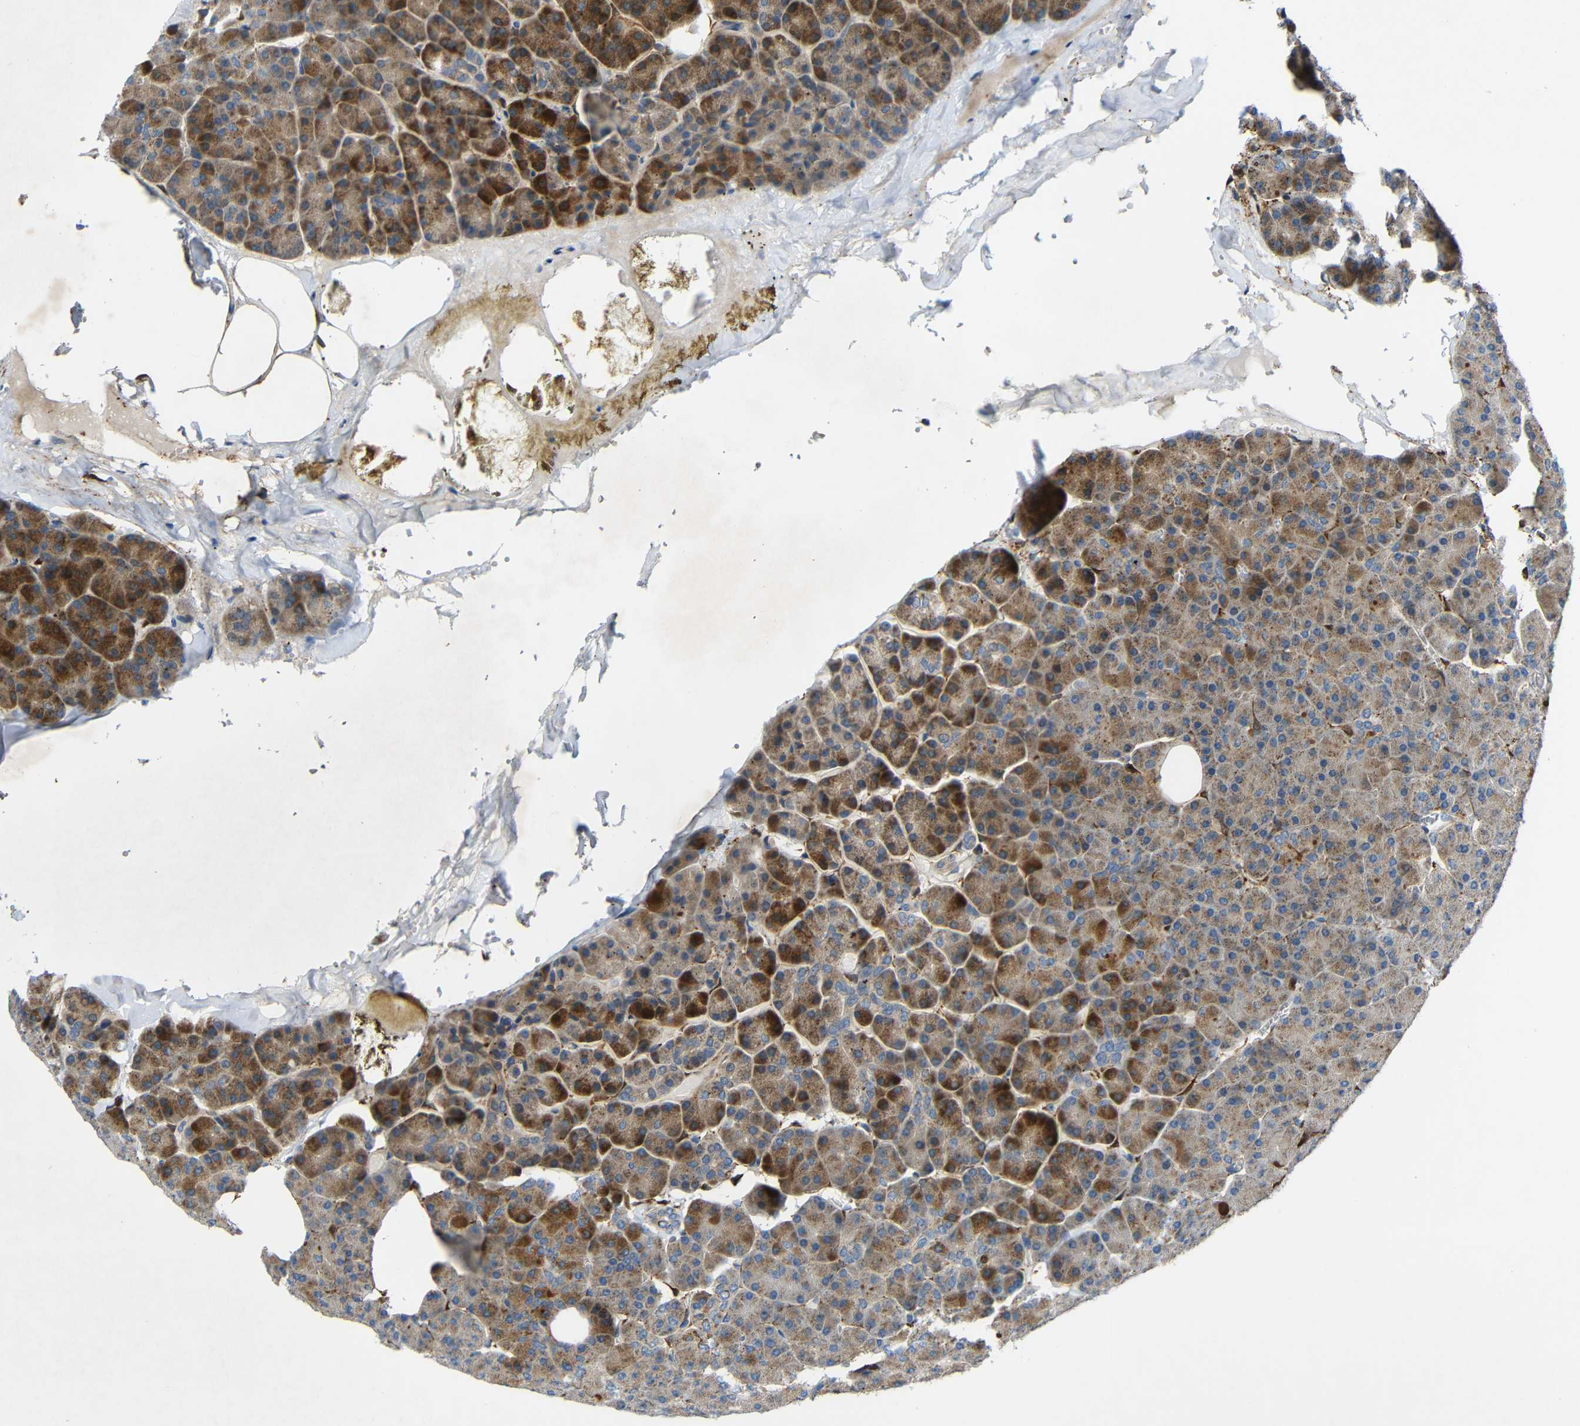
{"staining": {"intensity": "moderate", "quantity": "<25%", "location": "cytoplasmic/membranous"}, "tissue": "pancreas", "cell_type": "Exocrine glandular cells", "image_type": "normal", "snomed": [{"axis": "morphology", "description": "Normal tissue, NOS"}, {"axis": "topography", "description": "Pancreas"}], "caption": "Immunohistochemistry (DAB (3,3'-diaminobenzidine)) staining of normal pancreas demonstrates moderate cytoplasmic/membranous protein positivity in approximately <25% of exocrine glandular cells.", "gene": "TMEM25", "patient": {"sex": "female", "age": 35}}